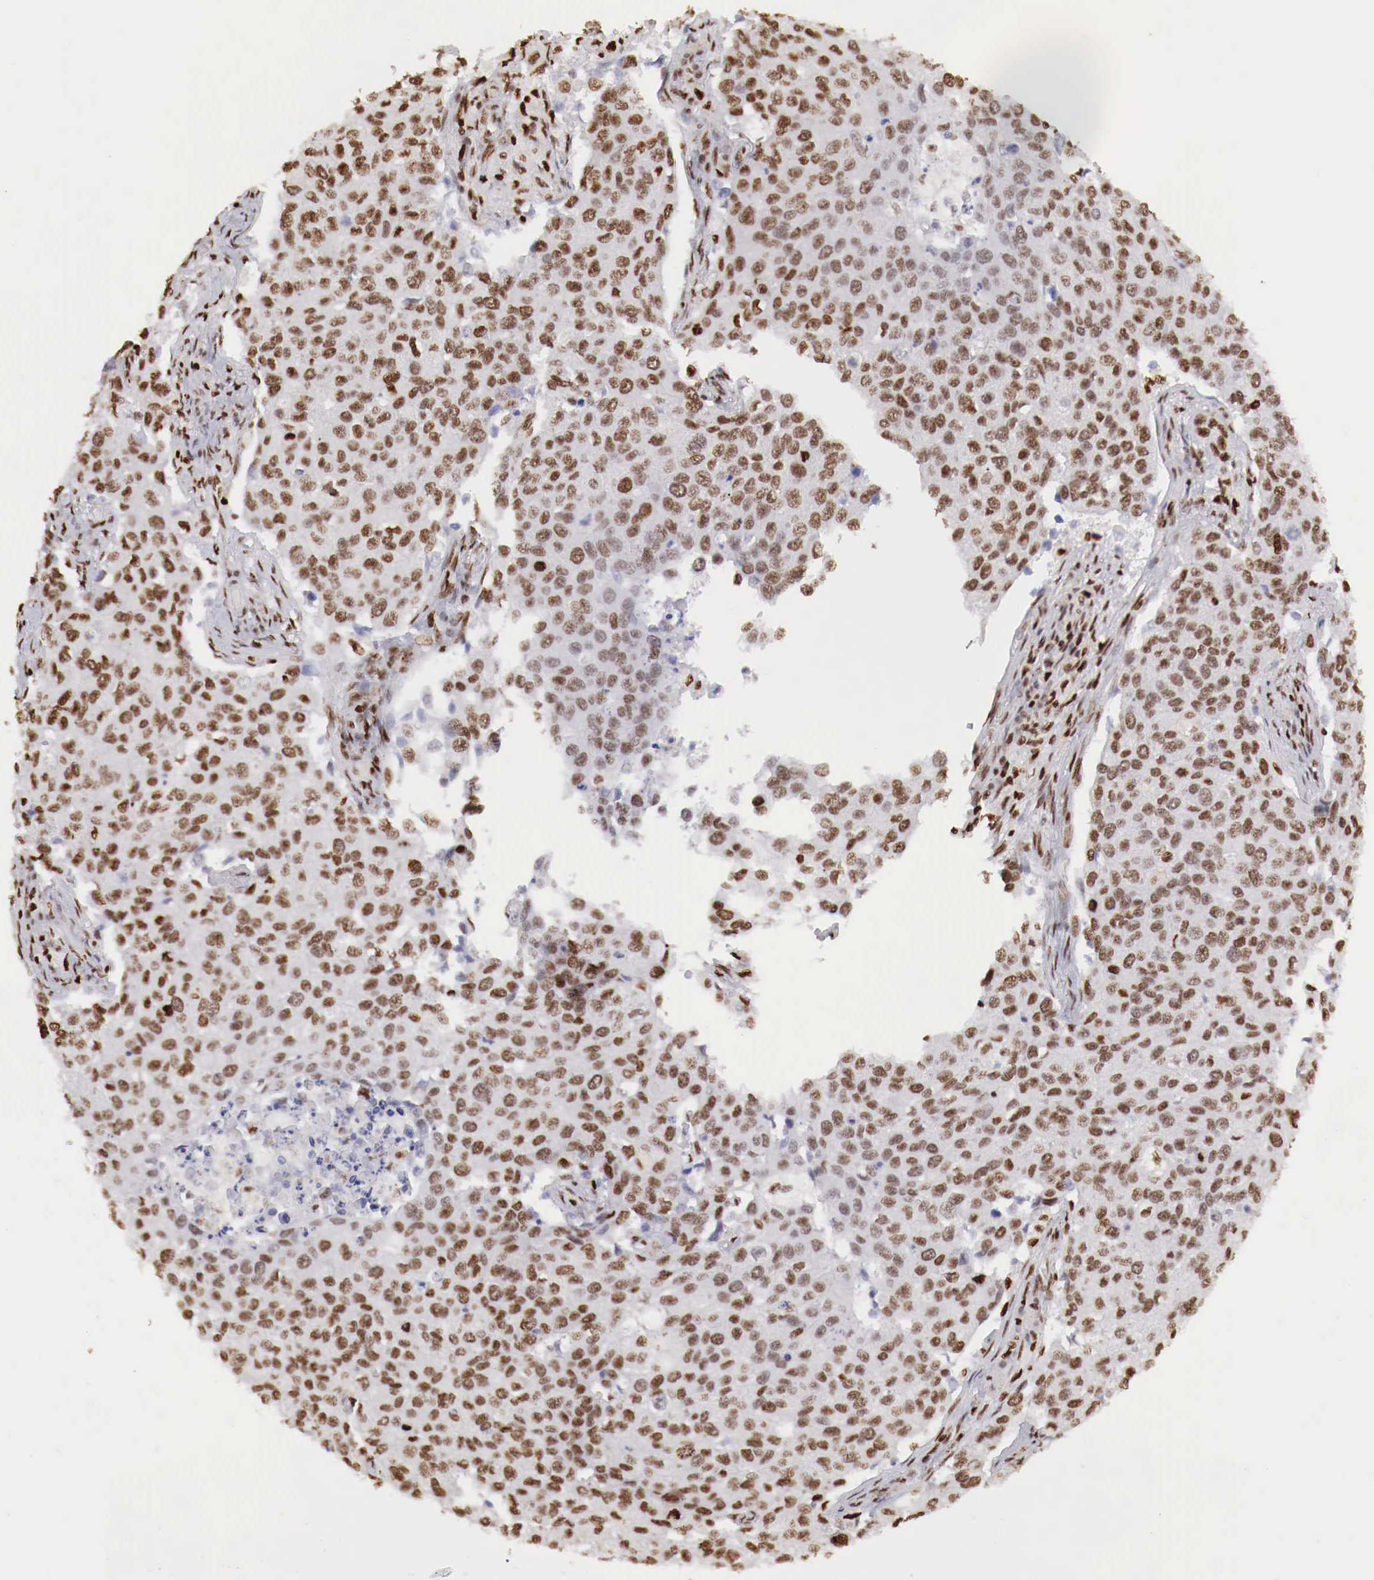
{"staining": {"intensity": "strong", "quantity": ">75%", "location": "nuclear"}, "tissue": "cervical cancer", "cell_type": "Tumor cells", "image_type": "cancer", "snomed": [{"axis": "morphology", "description": "Squamous cell carcinoma, NOS"}, {"axis": "topography", "description": "Cervix"}], "caption": "Protein analysis of cervical squamous cell carcinoma tissue demonstrates strong nuclear staining in about >75% of tumor cells.", "gene": "MAX", "patient": {"sex": "female", "age": 54}}